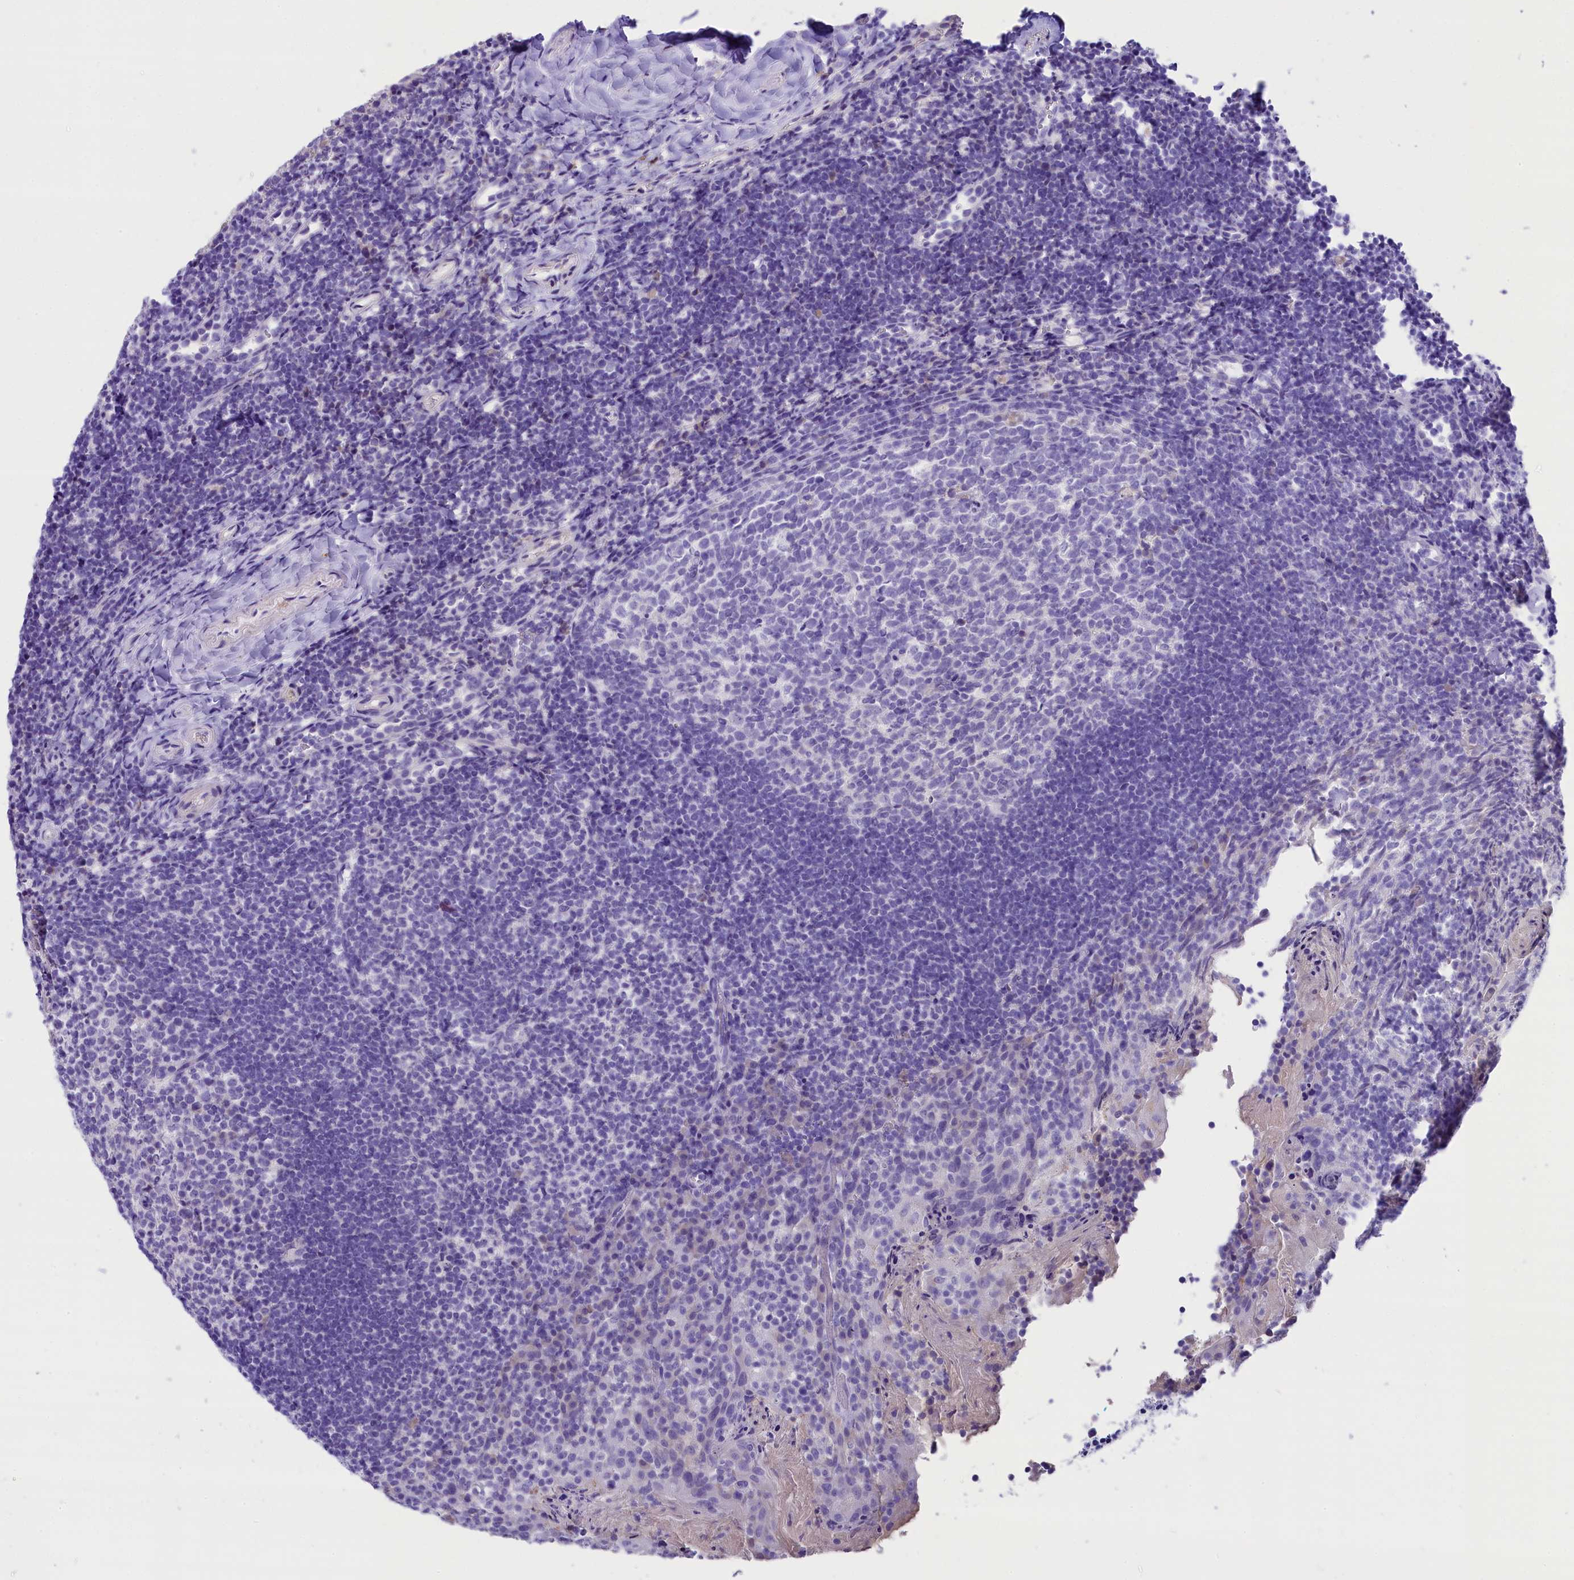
{"staining": {"intensity": "negative", "quantity": "none", "location": "none"}, "tissue": "tonsil", "cell_type": "Germinal center cells", "image_type": "normal", "snomed": [{"axis": "morphology", "description": "Normal tissue, NOS"}, {"axis": "topography", "description": "Tonsil"}], "caption": "This is a photomicrograph of immunohistochemistry staining of benign tonsil, which shows no staining in germinal center cells. Brightfield microscopy of IHC stained with DAB (brown) and hematoxylin (blue), captured at high magnification.", "gene": "SKIDA1", "patient": {"sex": "female", "age": 10}}